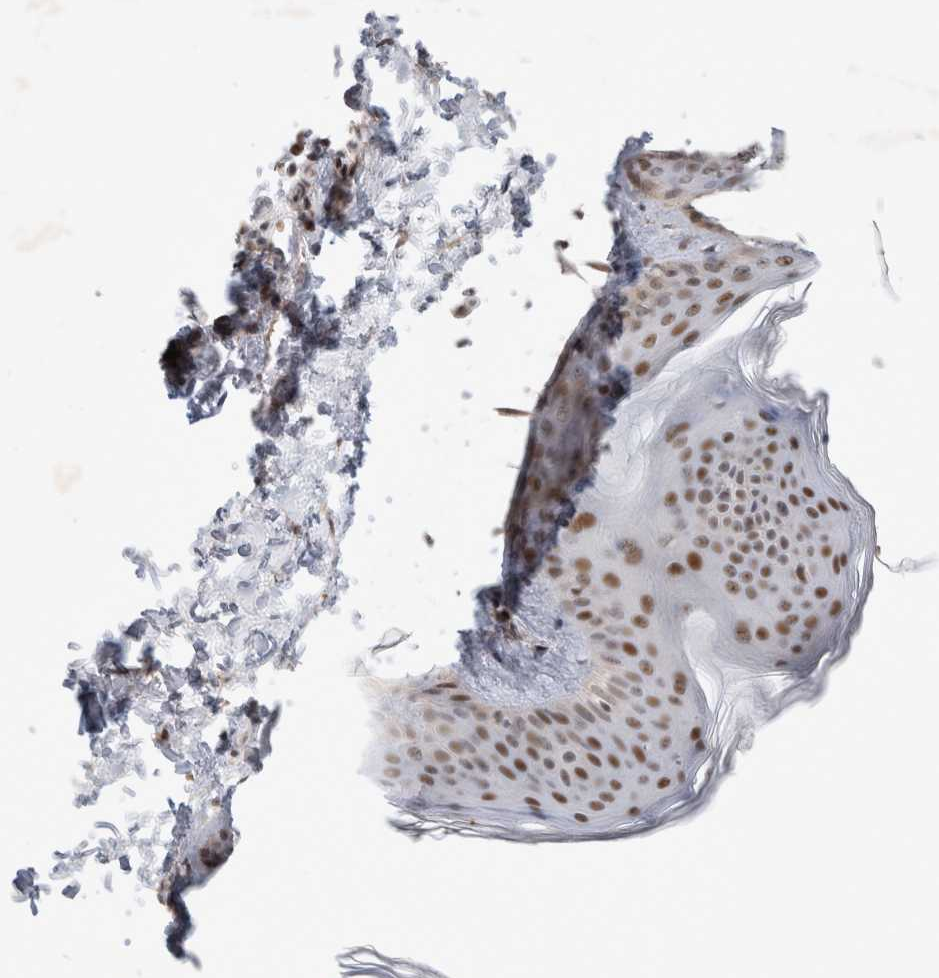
{"staining": {"intensity": "moderate", "quantity": "25%-75%", "location": "nuclear"}, "tissue": "skin", "cell_type": "Fibroblasts", "image_type": "normal", "snomed": [{"axis": "morphology", "description": "Normal tissue, NOS"}, {"axis": "topography", "description": "Skin"}], "caption": "Immunohistochemistry (IHC) of unremarkable skin reveals medium levels of moderate nuclear staining in about 25%-75% of fibroblasts.", "gene": "HESX1", "patient": {"sex": "female", "age": 17}}